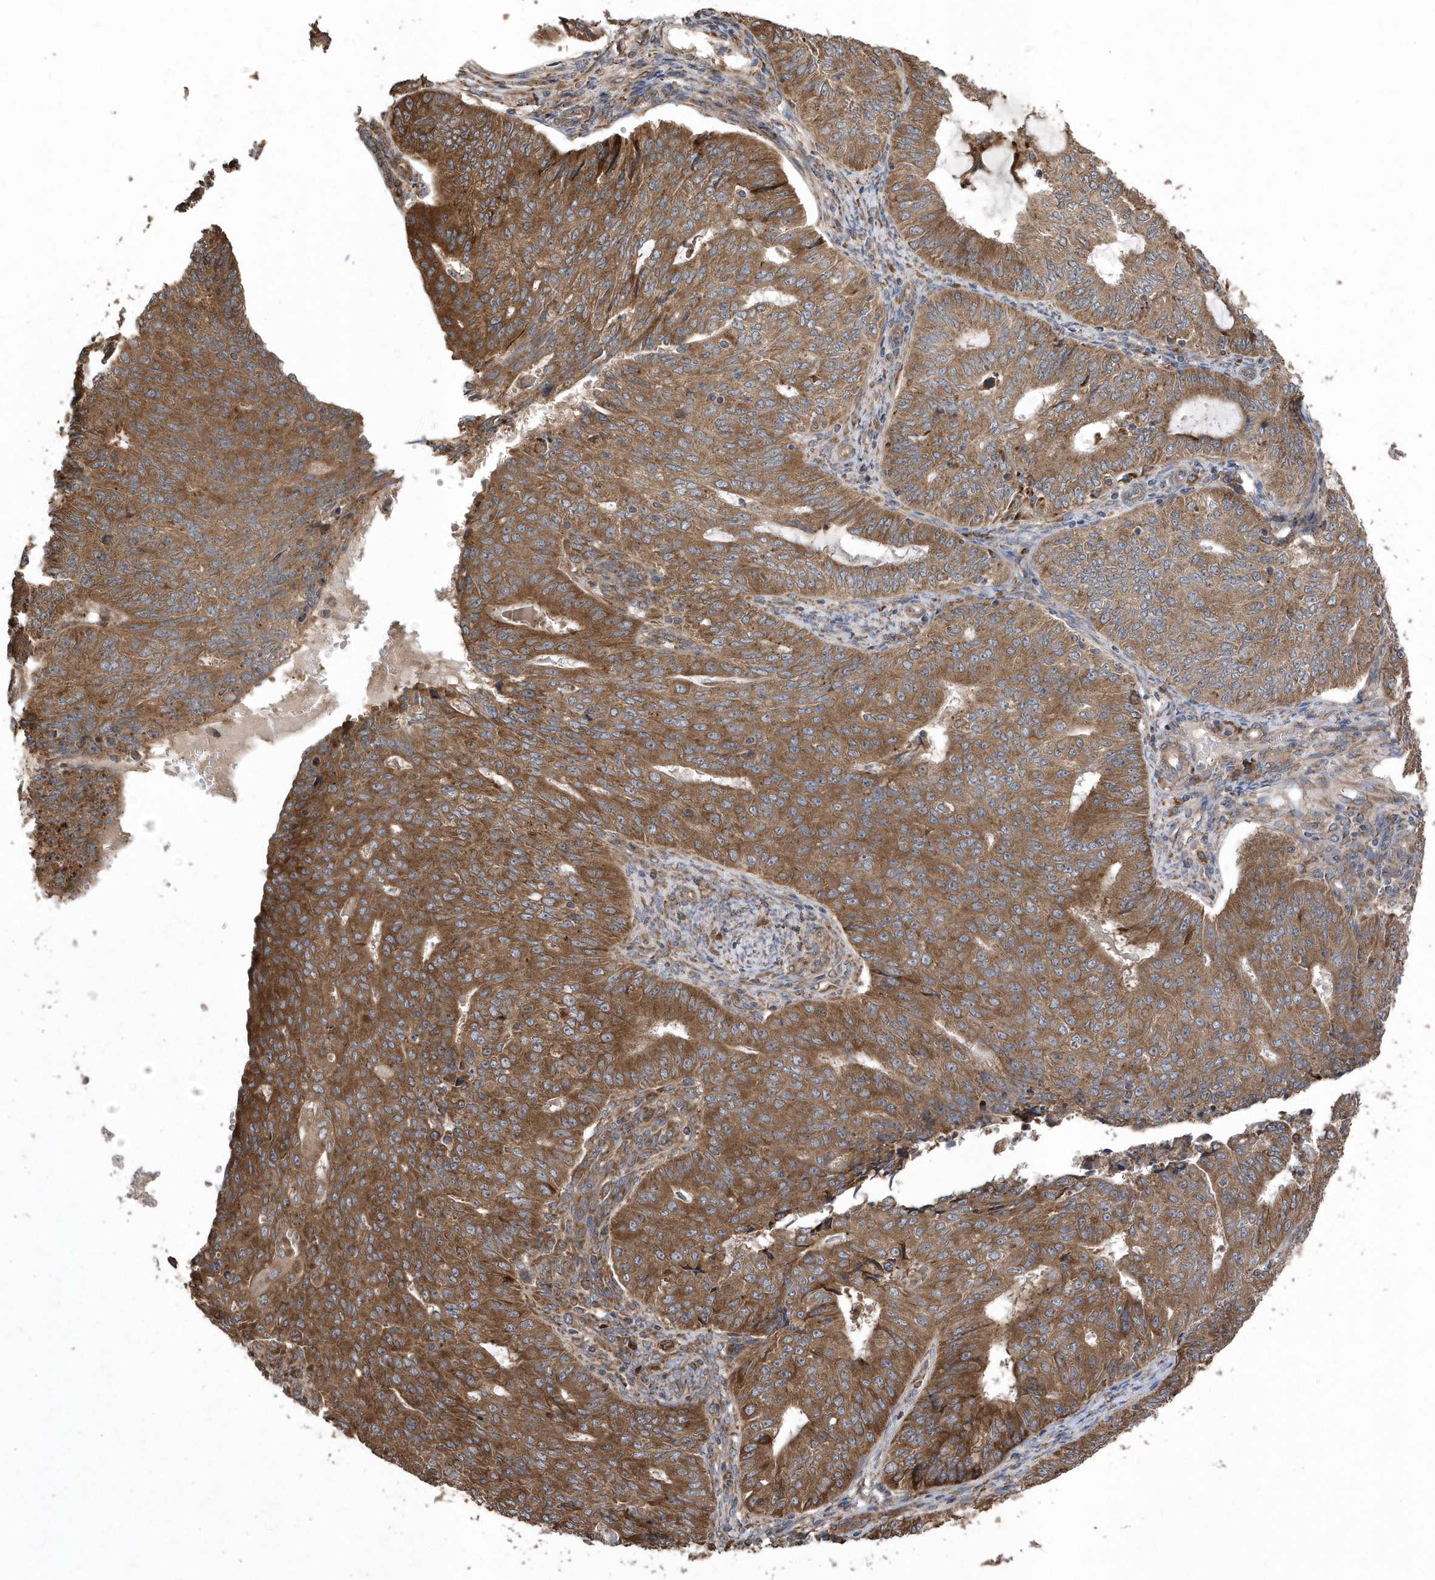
{"staining": {"intensity": "moderate", "quantity": ">75%", "location": "cytoplasmic/membranous"}, "tissue": "endometrial cancer", "cell_type": "Tumor cells", "image_type": "cancer", "snomed": [{"axis": "morphology", "description": "Adenocarcinoma, NOS"}, {"axis": "topography", "description": "Endometrium"}], "caption": "This histopathology image exhibits endometrial adenocarcinoma stained with immunohistochemistry to label a protein in brown. The cytoplasmic/membranous of tumor cells show moderate positivity for the protein. Nuclei are counter-stained blue.", "gene": "WASHC5", "patient": {"sex": "female", "age": 32}}